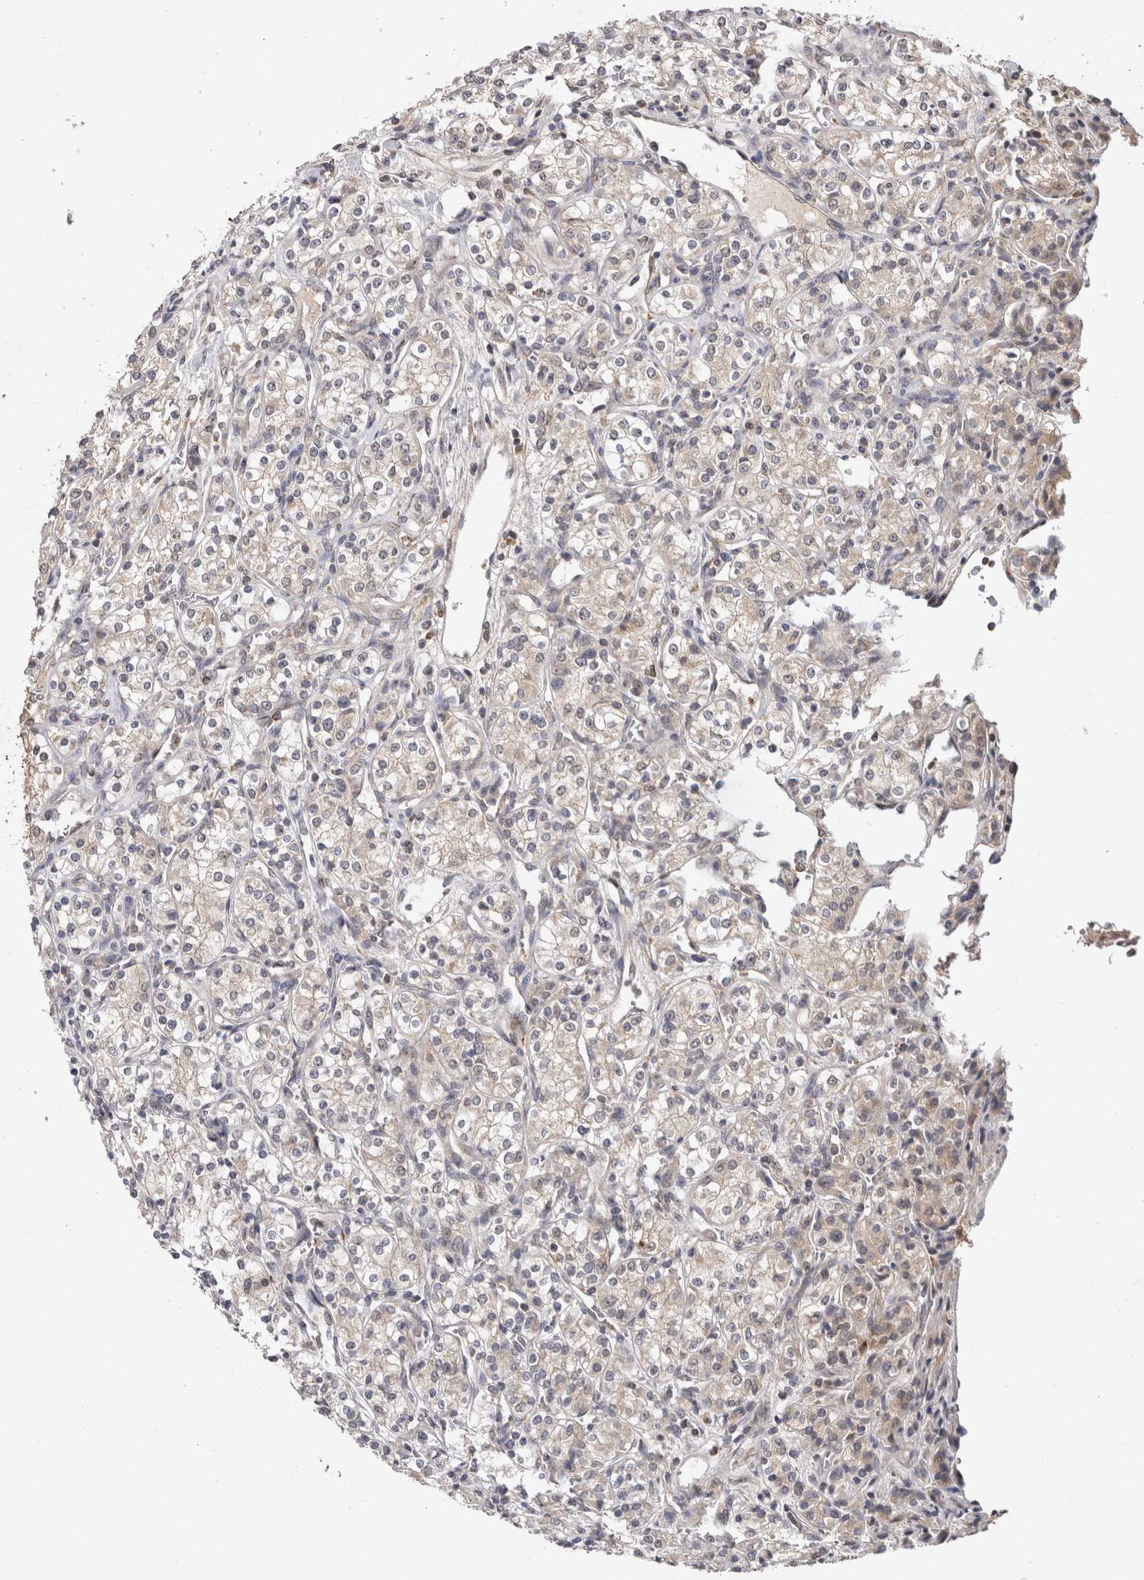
{"staining": {"intensity": "weak", "quantity": "<25%", "location": "cytoplasmic/membranous"}, "tissue": "renal cancer", "cell_type": "Tumor cells", "image_type": "cancer", "snomed": [{"axis": "morphology", "description": "Adenocarcinoma, NOS"}, {"axis": "topography", "description": "Kidney"}], "caption": "An image of adenocarcinoma (renal) stained for a protein demonstrates no brown staining in tumor cells.", "gene": "HMOX2", "patient": {"sex": "male", "age": 77}}